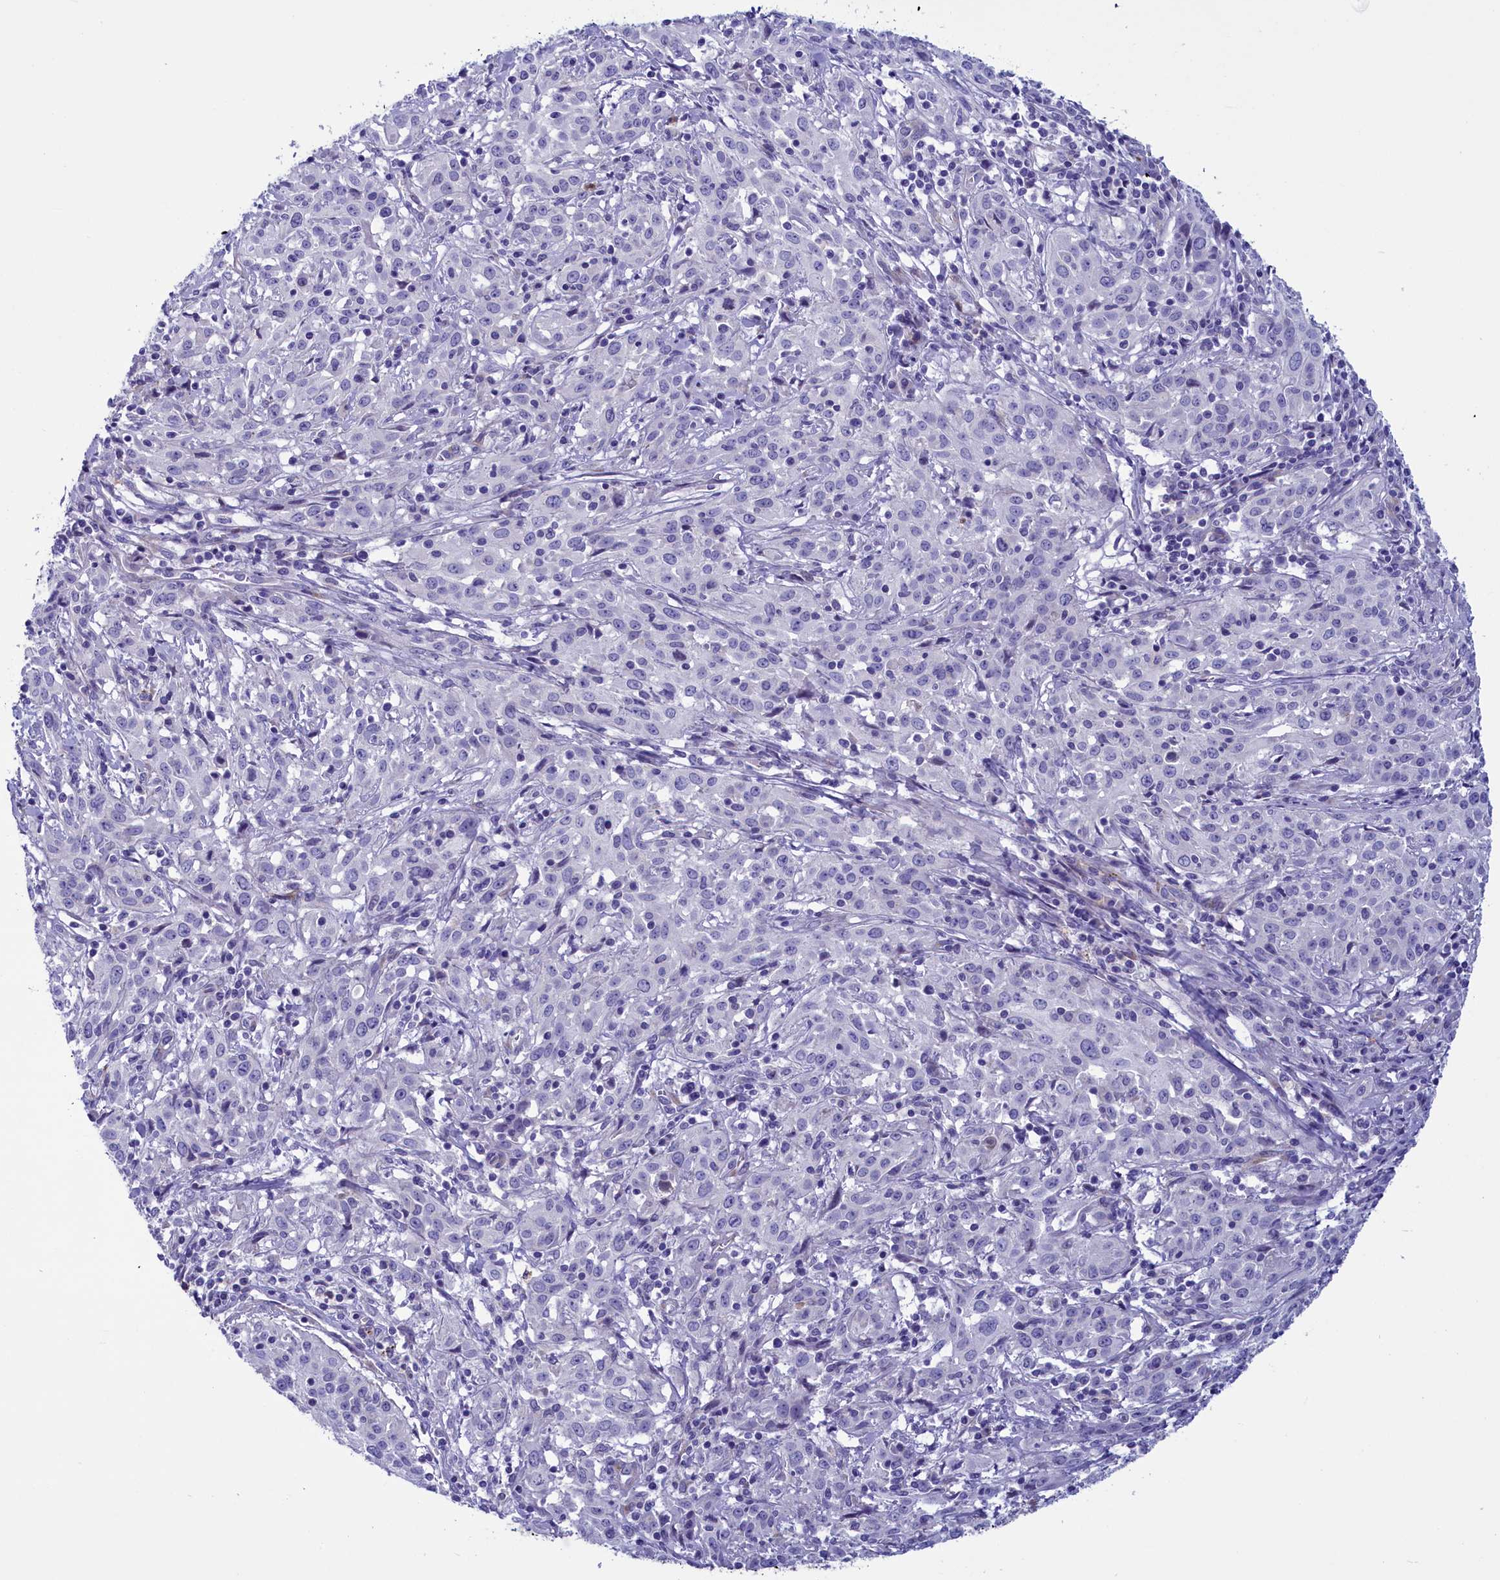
{"staining": {"intensity": "negative", "quantity": "none", "location": "none"}, "tissue": "cervical cancer", "cell_type": "Tumor cells", "image_type": "cancer", "snomed": [{"axis": "morphology", "description": "Squamous cell carcinoma, NOS"}, {"axis": "topography", "description": "Cervix"}], "caption": "IHC image of cervical cancer (squamous cell carcinoma) stained for a protein (brown), which demonstrates no staining in tumor cells. (Immunohistochemistry, brightfield microscopy, high magnification).", "gene": "LOXL1", "patient": {"sex": "female", "age": 57}}